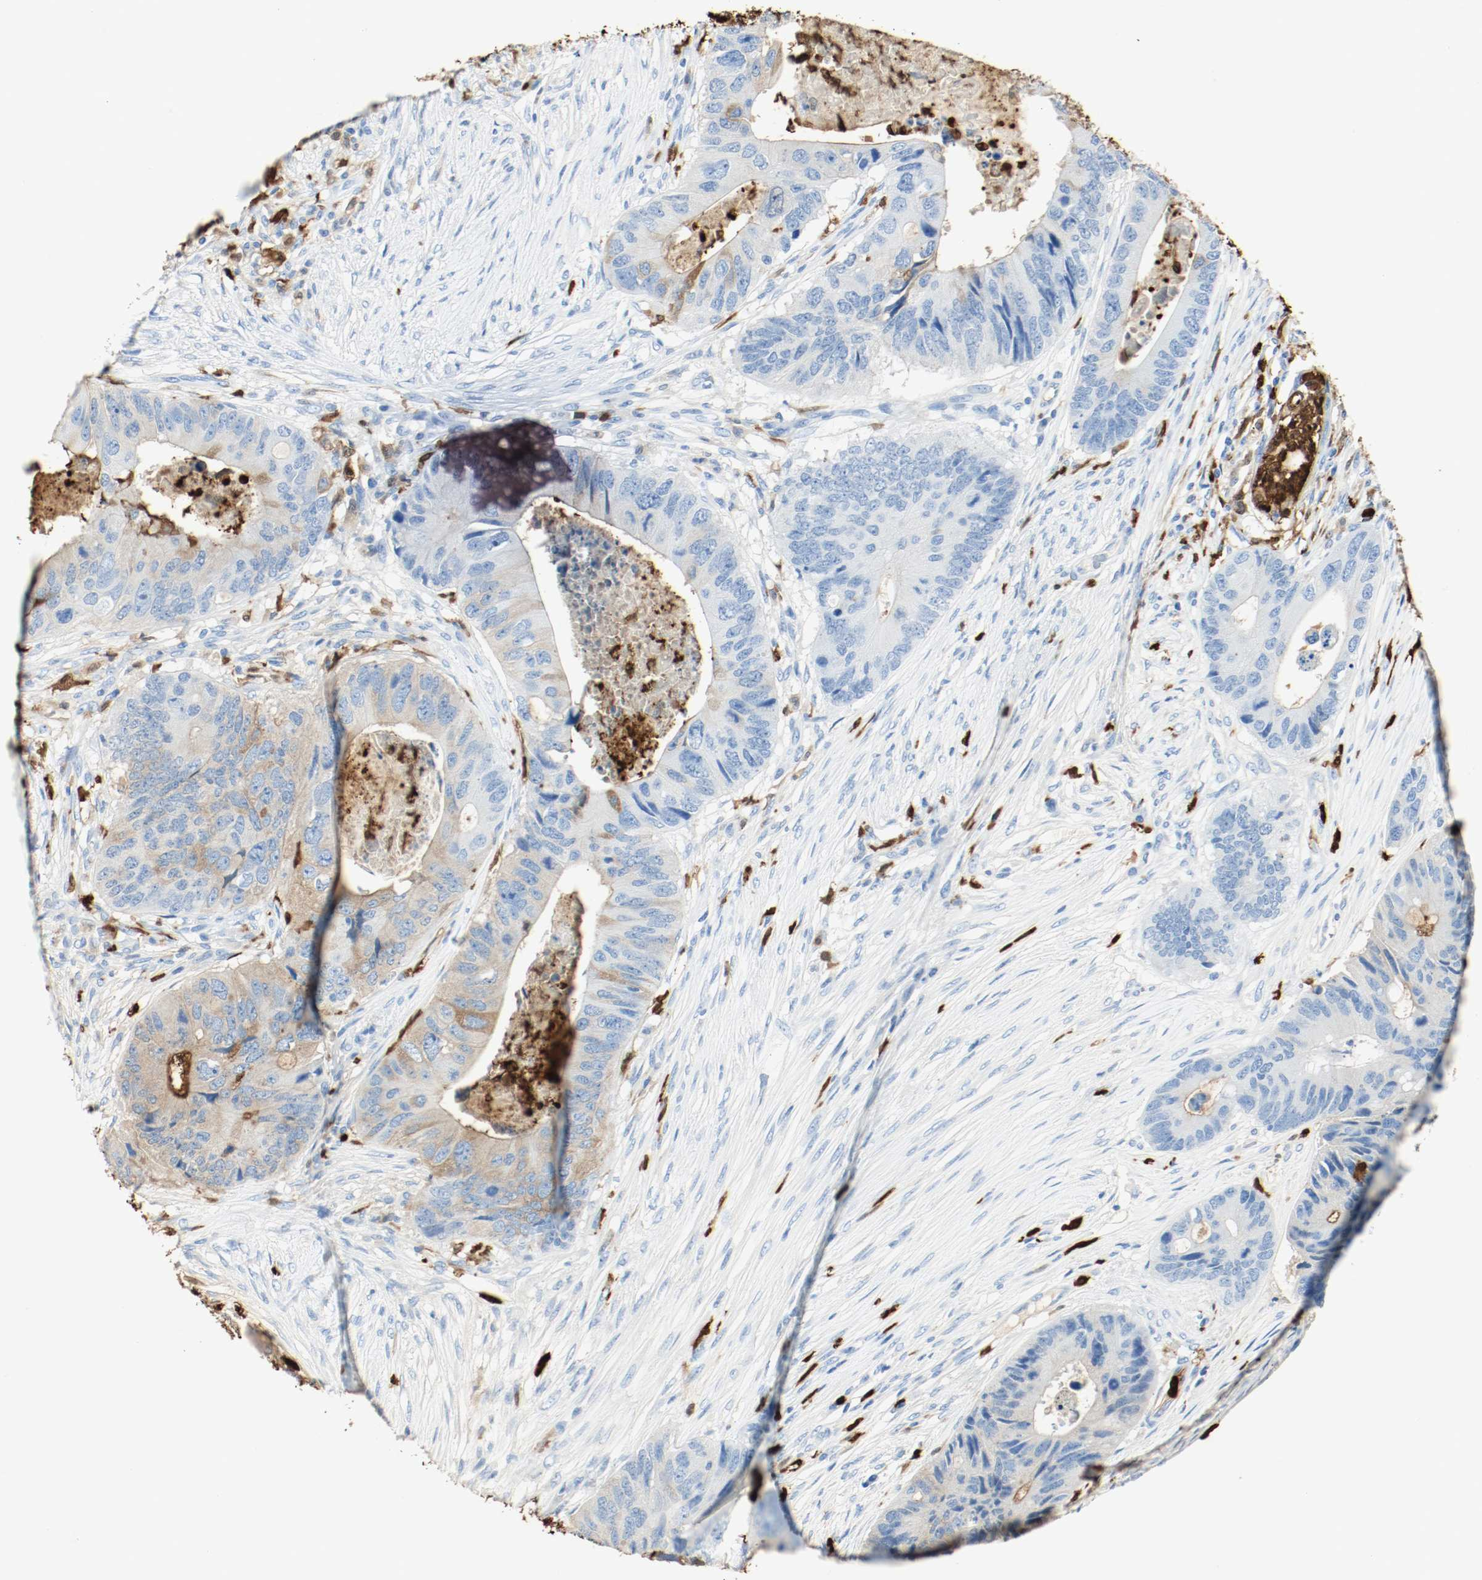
{"staining": {"intensity": "weak", "quantity": "25%-75%", "location": "cytoplasmic/membranous"}, "tissue": "colorectal cancer", "cell_type": "Tumor cells", "image_type": "cancer", "snomed": [{"axis": "morphology", "description": "Adenocarcinoma, NOS"}, {"axis": "topography", "description": "Colon"}], "caption": "Approximately 25%-75% of tumor cells in human colorectal cancer (adenocarcinoma) demonstrate weak cytoplasmic/membranous protein expression as visualized by brown immunohistochemical staining.", "gene": "S100A9", "patient": {"sex": "male", "age": 71}}